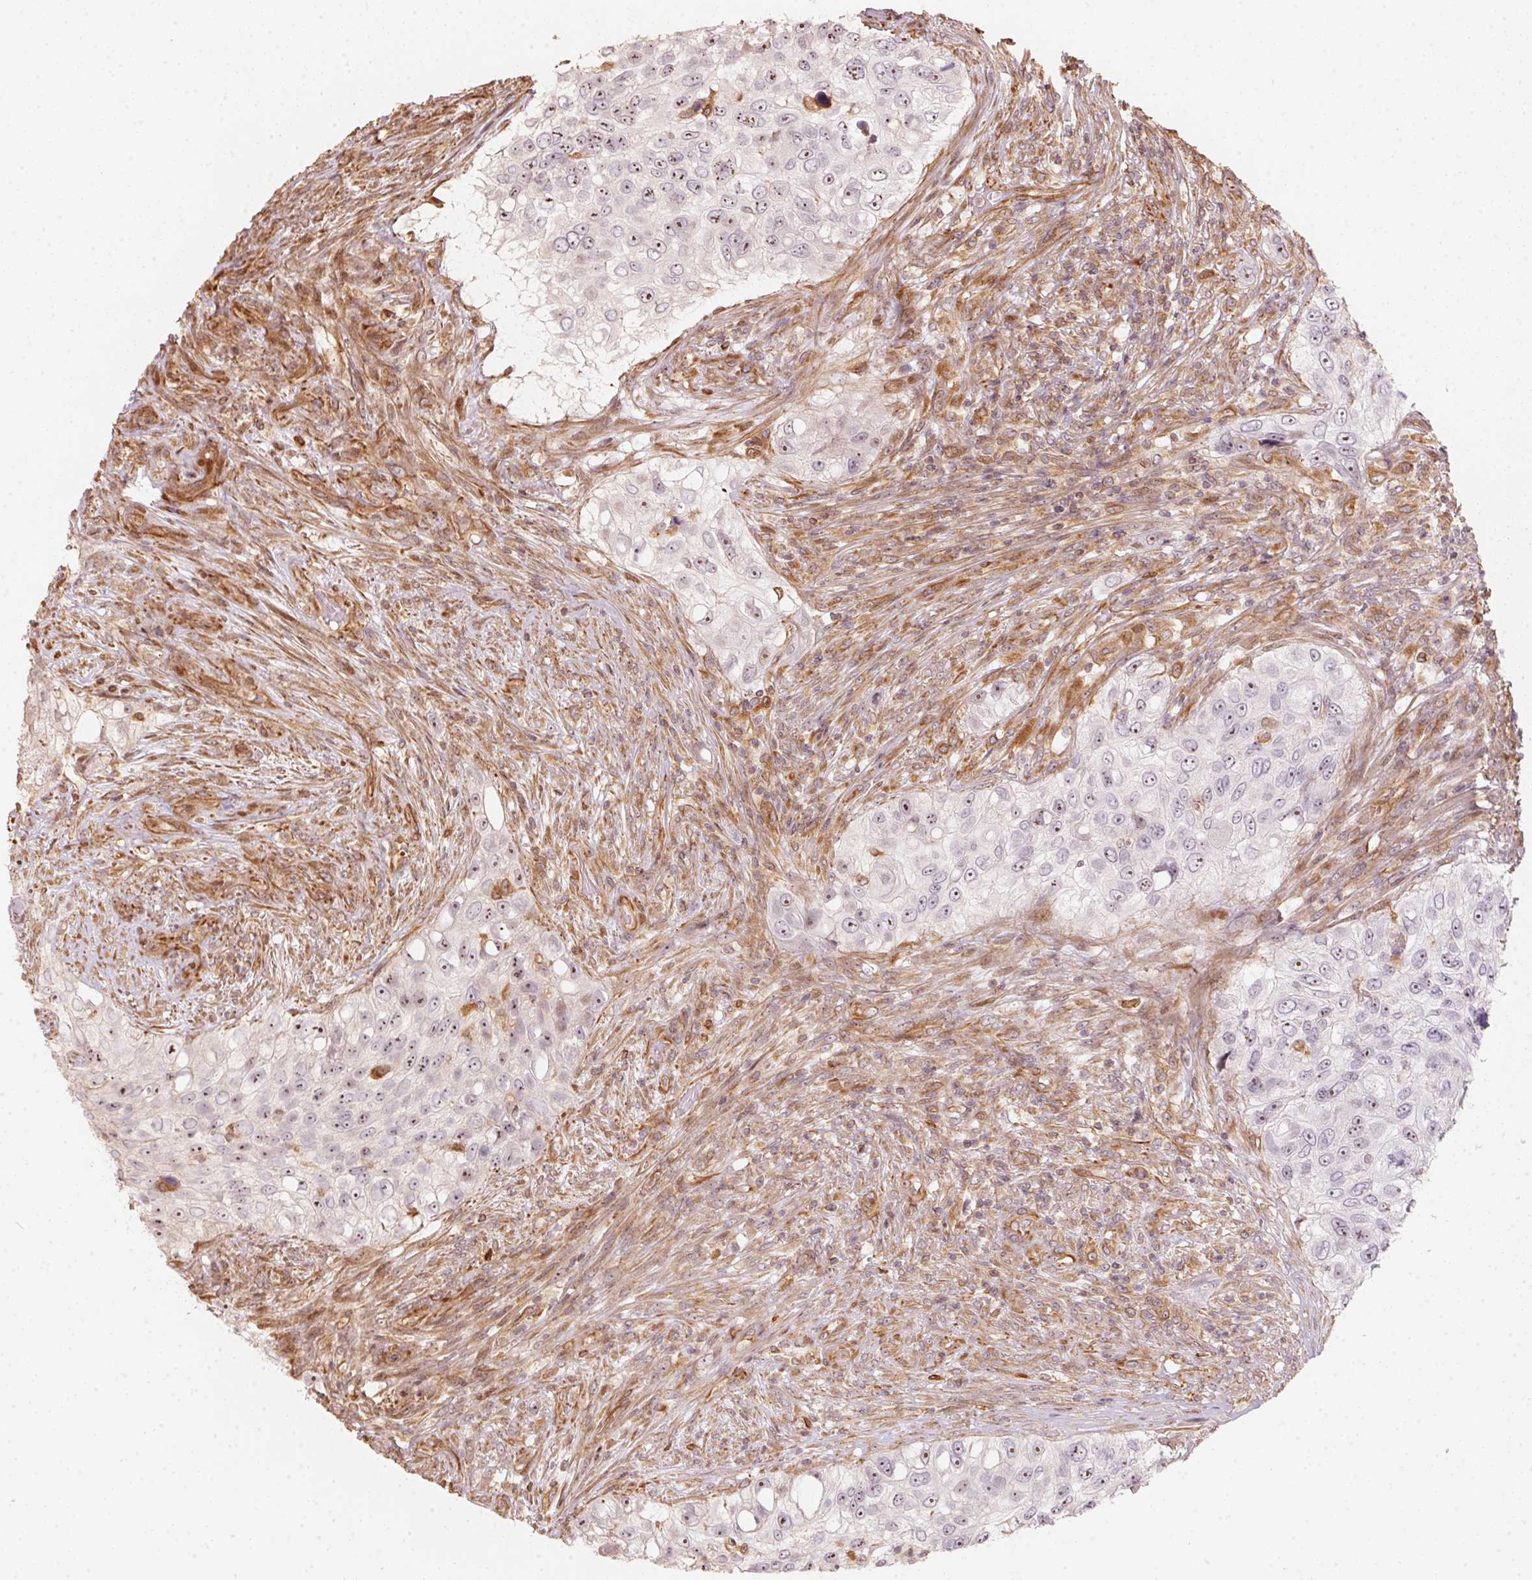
{"staining": {"intensity": "weak", "quantity": "25%-75%", "location": "nuclear"}, "tissue": "urothelial cancer", "cell_type": "Tumor cells", "image_type": "cancer", "snomed": [{"axis": "morphology", "description": "Urothelial carcinoma, High grade"}, {"axis": "topography", "description": "Urinary bladder"}], "caption": "Immunohistochemistry (IHC) (DAB) staining of human high-grade urothelial carcinoma displays weak nuclear protein positivity in about 25%-75% of tumor cells.", "gene": "FOXR2", "patient": {"sex": "female", "age": 60}}